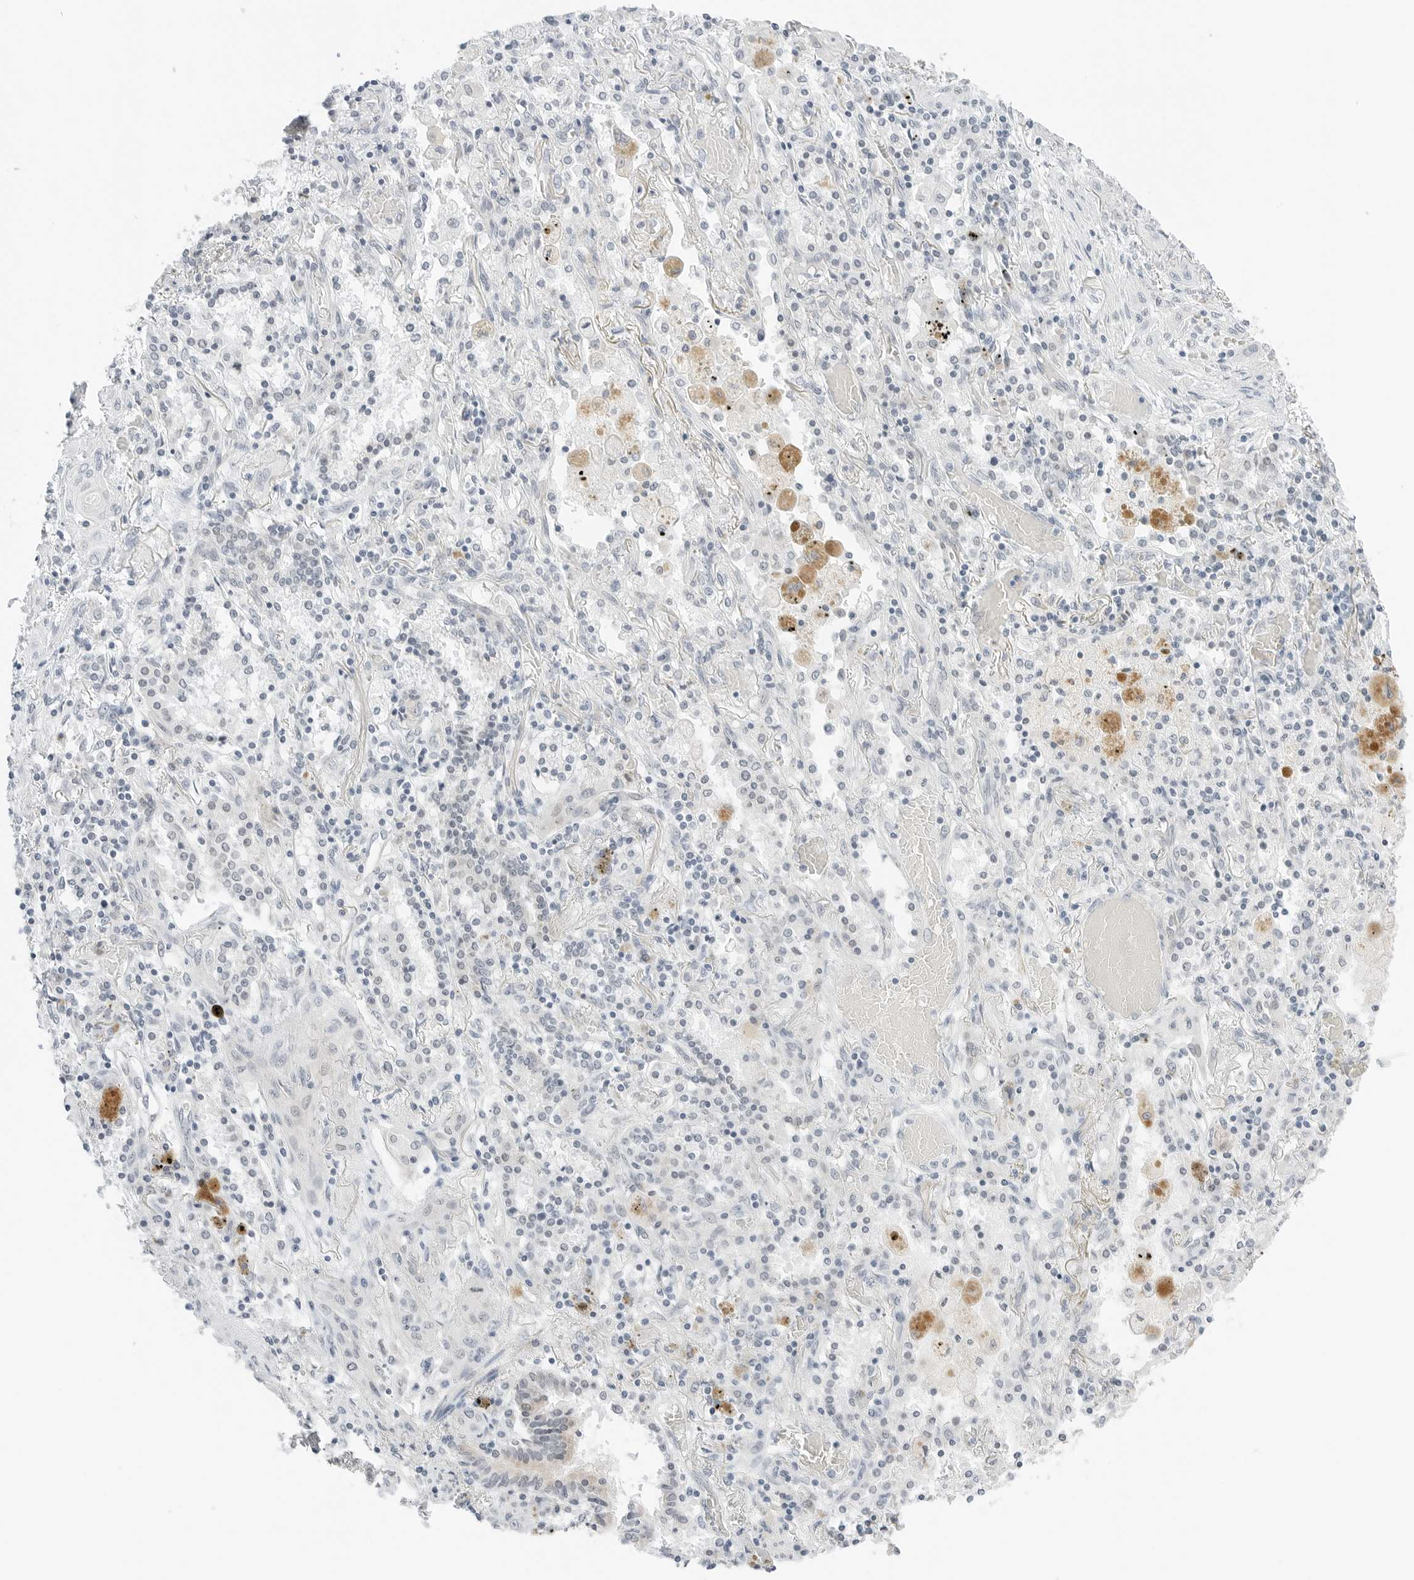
{"staining": {"intensity": "negative", "quantity": "none", "location": "none"}, "tissue": "lung cancer", "cell_type": "Tumor cells", "image_type": "cancer", "snomed": [{"axis": "morphology", "description": "Squamous cell carcinoma, NOS"}, {"axis": "topography", "description": "Lung"}], "caption": "A histopathology image of human lung cancer (squamous cell carcinoma) is negative for staining in tumor cells.", "gene": "CCSAP", "patient": {"sex": "female", "age": 47}}